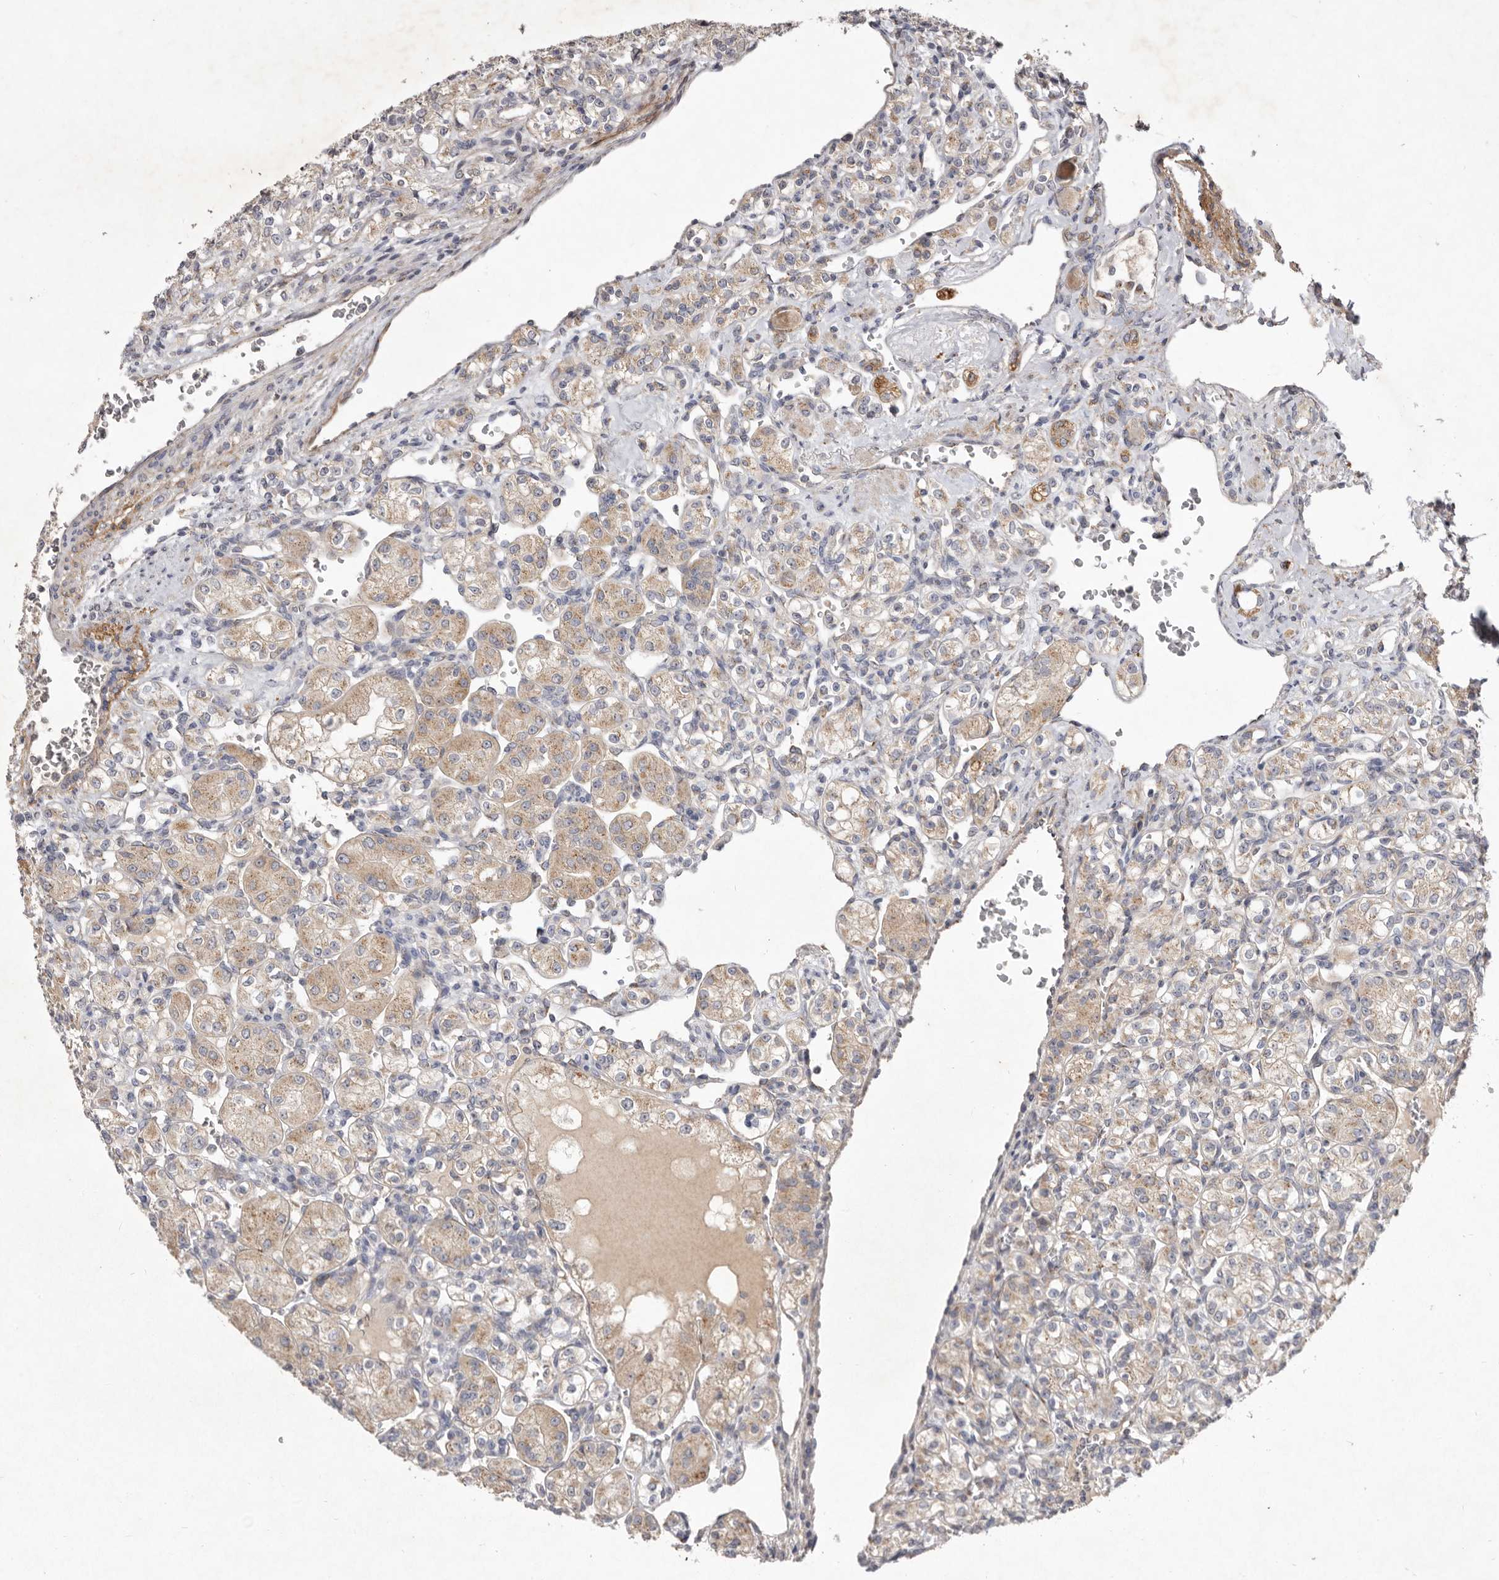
{"staining": {"intensity": "weak", "quantity": ">75%", "location": "cytoplasmic/membranous"}, "tissue": "renal cancer", "cell_type": "Tumor cells", "image_type": "cancer", "snomed": [{"axis": "morphology", "description": "Adenocarcinoma, NOS"}, {"axis": "topography", "description": "Kidney"}], "caption": "Weak cytoplasmic/membranous positivity for a protein is present in approximately >75% of tumor cells of adenocarcinoma (renal) using immunohistochemistry (IHC).", "gene": "USP24", "patient": {"sex": "male", "age": 77}}